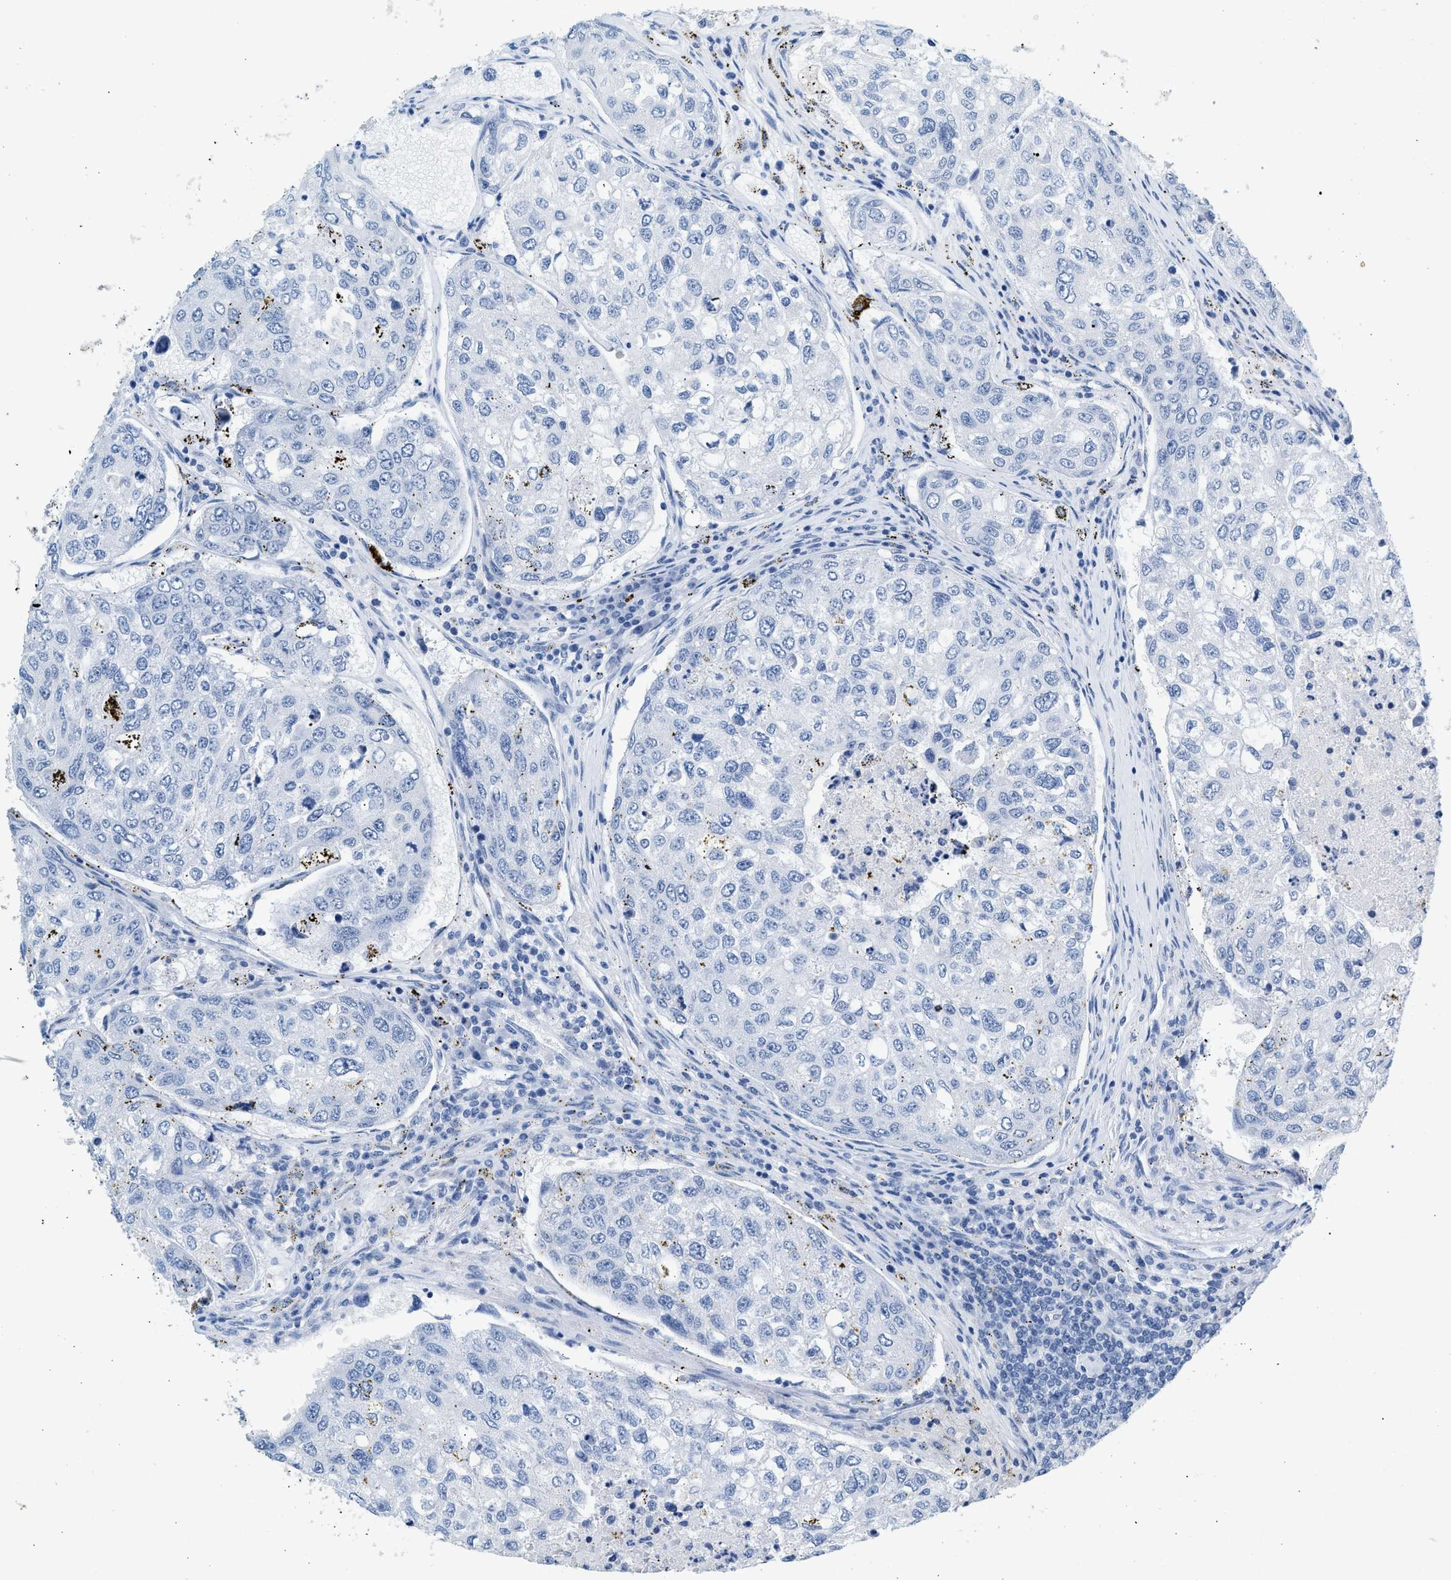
{"staining": {"intensity": "negative", "quantity": "none", "location": "none"}, "tissue": "urothelial cancer", "cell_type": "Tumor cells", "image_type": "cancer", "snomed": [{"axis": "morphology", "description": "Urothelial carcinoma, High grade"}, {"axis": "topography", "description": "Lymph node"}, {"axis": "topography", "description": "Urinary bladder"}], "caption": "There is no significant positivity in tumor cells of urothelial cancer. The staining is performed using DAB brown chromogen with nuclei counter-stained in using hematoxylin.", "gene": "HHATL", "patient": {"sex": "male", "age": 51}}